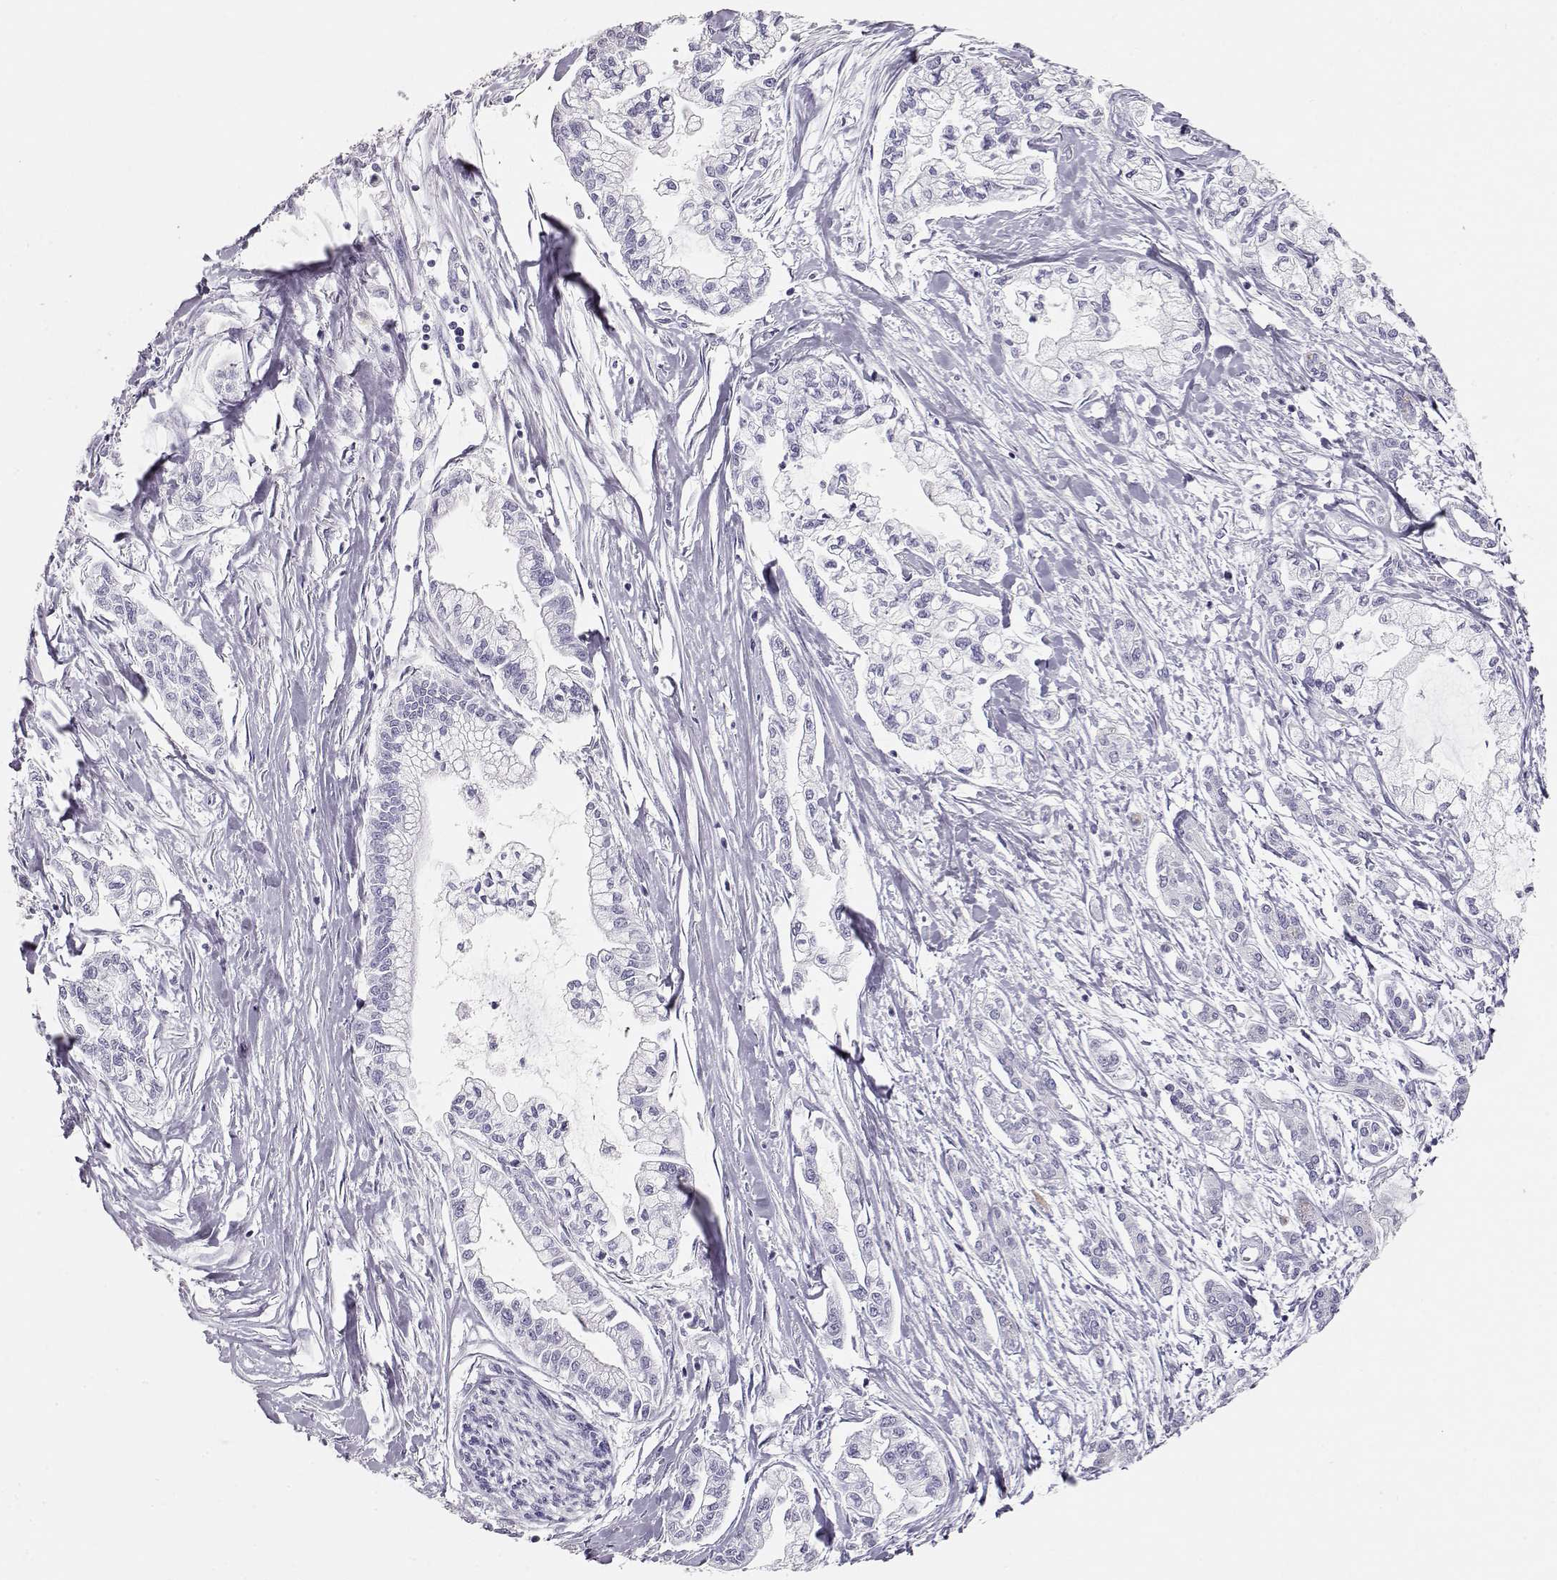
{"staining": {"intensity": "negative", "quantity": "none", "location": "none"}, "tissue": "pancreatic cancer", "cell_type": "Tumor cells", "image_type": "cancer", "snomed": [{"axis": "morphology", "description": "Adenocarcinoma, NOS"}, {"axis": "topography", "description": "Pancreas"}], "caption": "Immunohistochemical staining of human pancreatic cancer (adenocarcinoma) shows no significant positivity in tumor cells.", "gene": "TKTL1", "patient": {"sex": "male", "age": 54}}